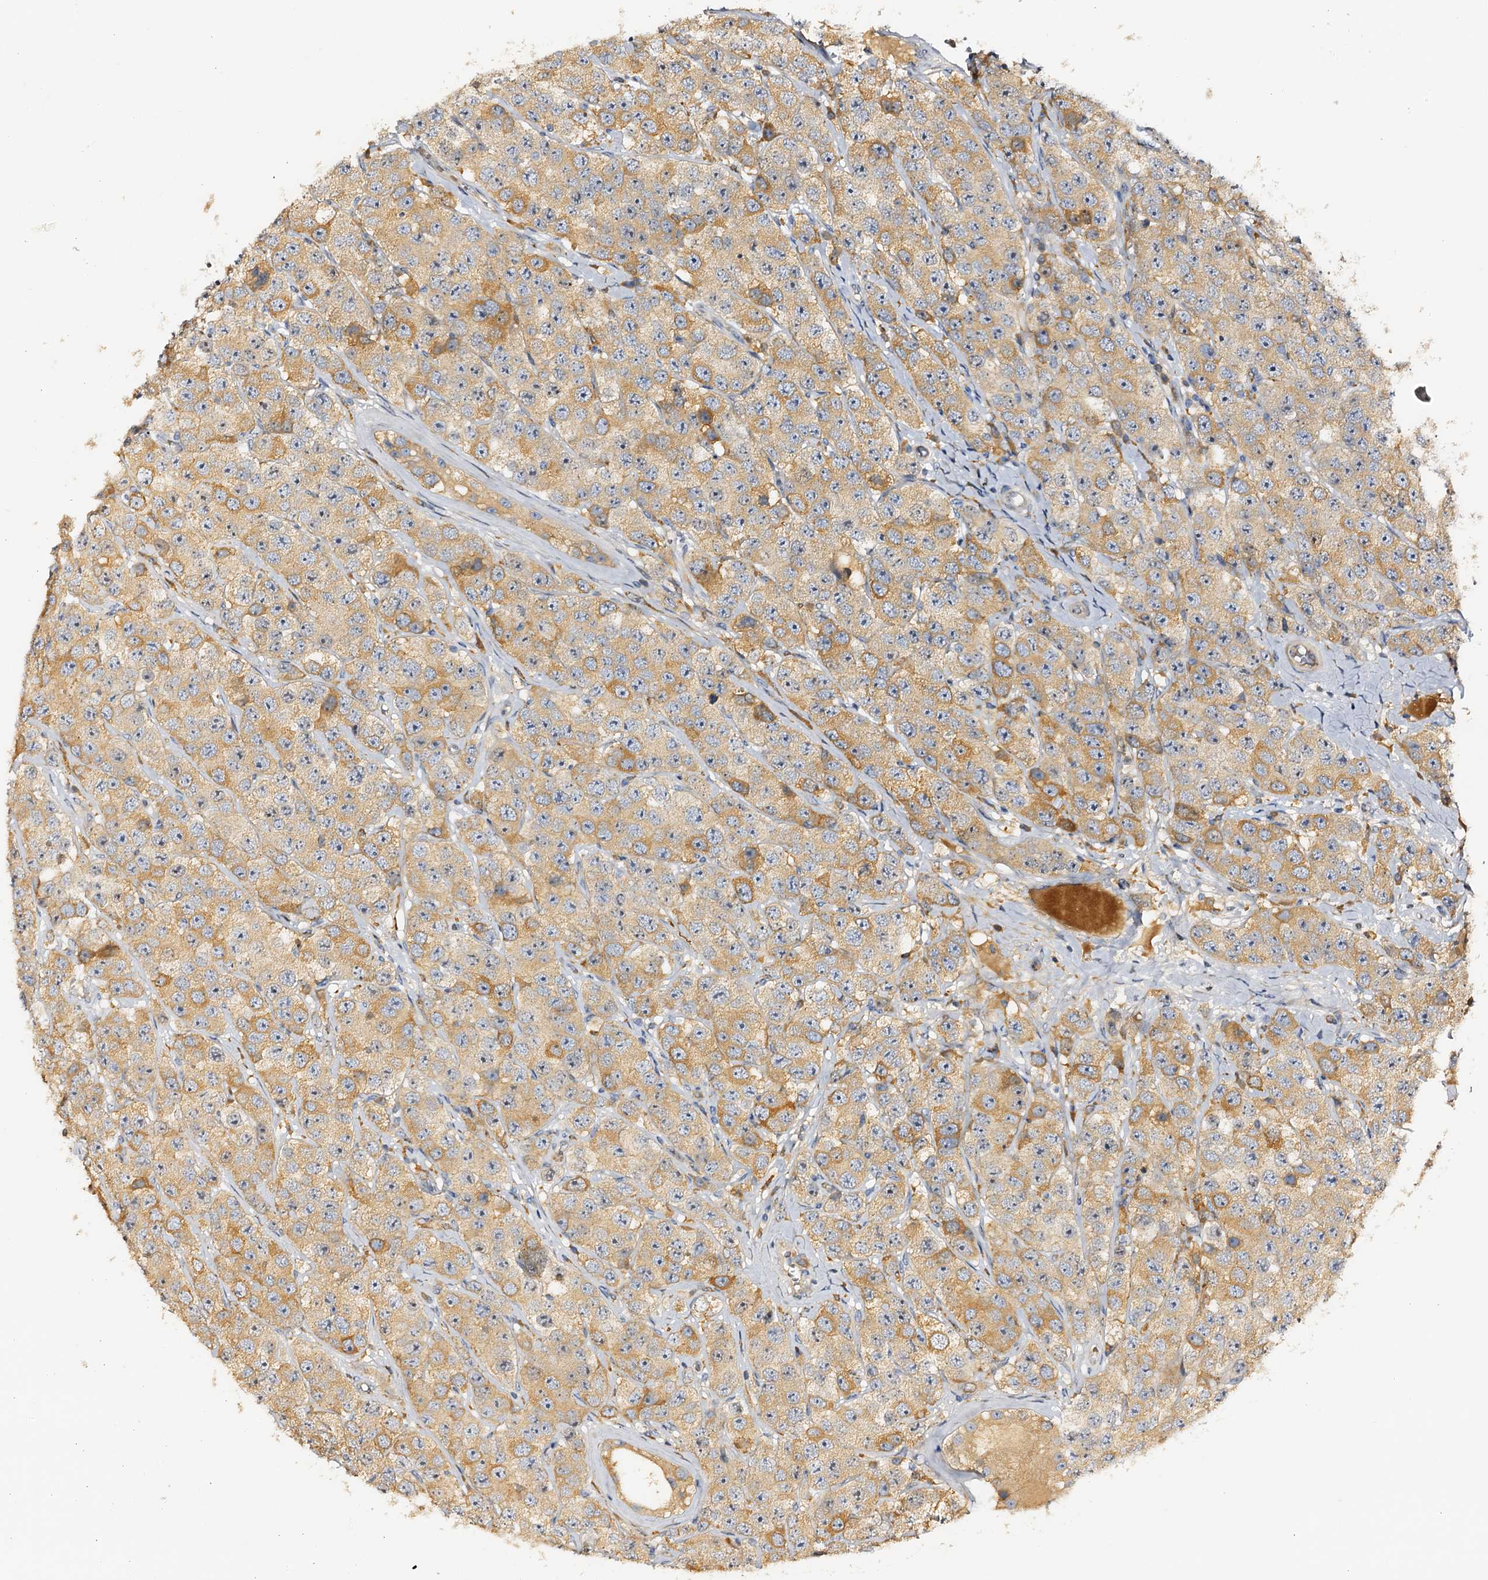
{"staining": {"intensity": "moderate", "quantity": "25%-75%", "location": "cytoplasmic/membranous"}, "tissue": "testis cancer", "cell_type": "Tumor cells", "image_type": "cancer", "snomed": [{"axis": "morphology", "description": "Seminoma, NOS"}, {"axis": "topography", "description": "Testis"}], "caption": "Moderate cytoplasmic/membranous protein staining is present in approximately 25%-75% of tumor cells in testis cancer.", "gene": "DMXL2", "patient": {"sex": "male", "age": 28}}